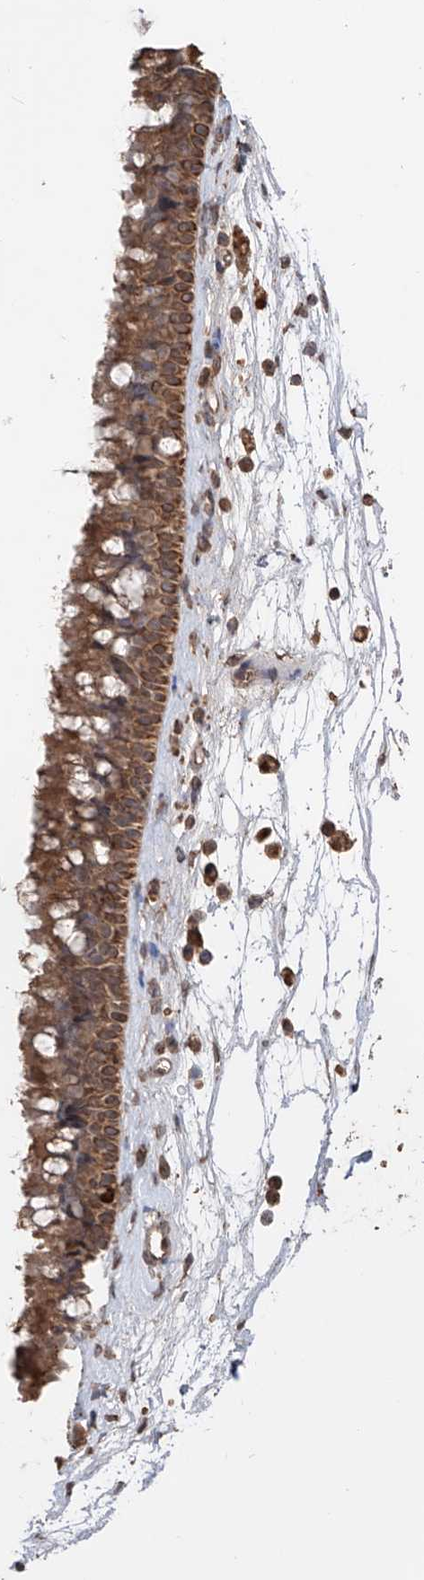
{"staining": {"intensity": "moderate", "quantity": ">75%", "location": "cytoplasmic/membranous"}, "tissue": "nasopharynx", "cell_type": "Respiratory epithelial cells", "image_type": "normal", "snomed": [{"axis": "morphology", "description": "Normal tissue, NOS"}, {"axis": "topography", "description": "Nasopharynx"}], "caption": "Protein expression by immunohistochemistry reveals moderate cytoplasmic/membranous expression in approximately >75% of respiratory epithelial cells in unremarkable nasopharynx. Nuclei are stained in blue.", "gene": "FAM135A", "patient": {"sex": "male", "age": 64}}